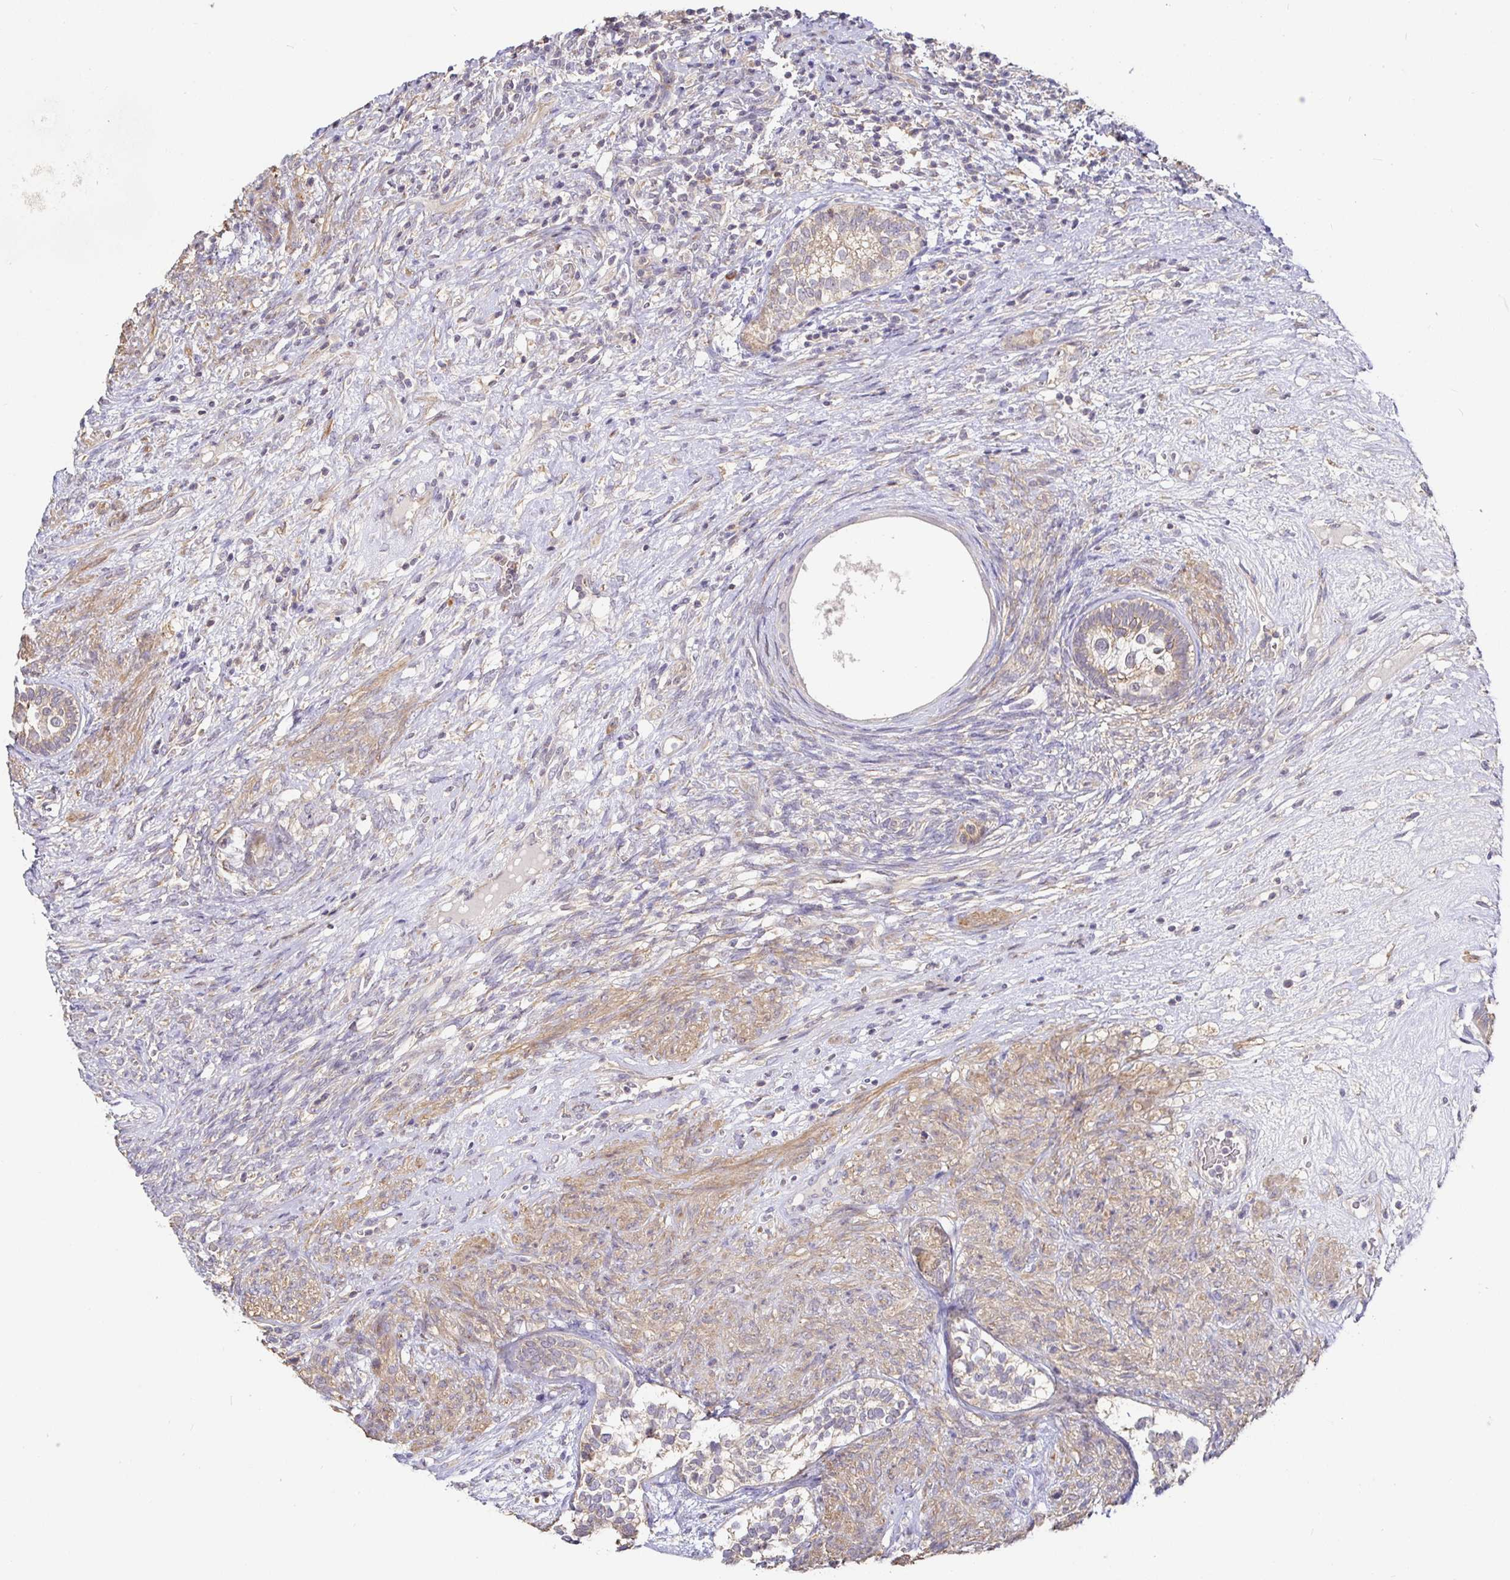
{"staining": {"intensity": "moderate", "quantity": "25%-75%", "location": "cytoplasmic/membranous"}, "tissue": "testis cancer", "cell_type": "Tumor cells", "image_type": "cancer", "snomed": [{"axis": "morphology", "description": "Seminoma, NOS"}, {"axis": "morphology", "description": "Carcinoma, Embryonal, NOS"}, {"axis": "topography", "description": "Testis"}], "caption": "There is medium levels of moderate cytoplasmic/membranous positivity in tumor cells of seminoma (testis), as demonstrated by immunohistochemical staining (brown color).", "gene": "ZDHHC11", "patient": {"sex": "male", "age": 41}}